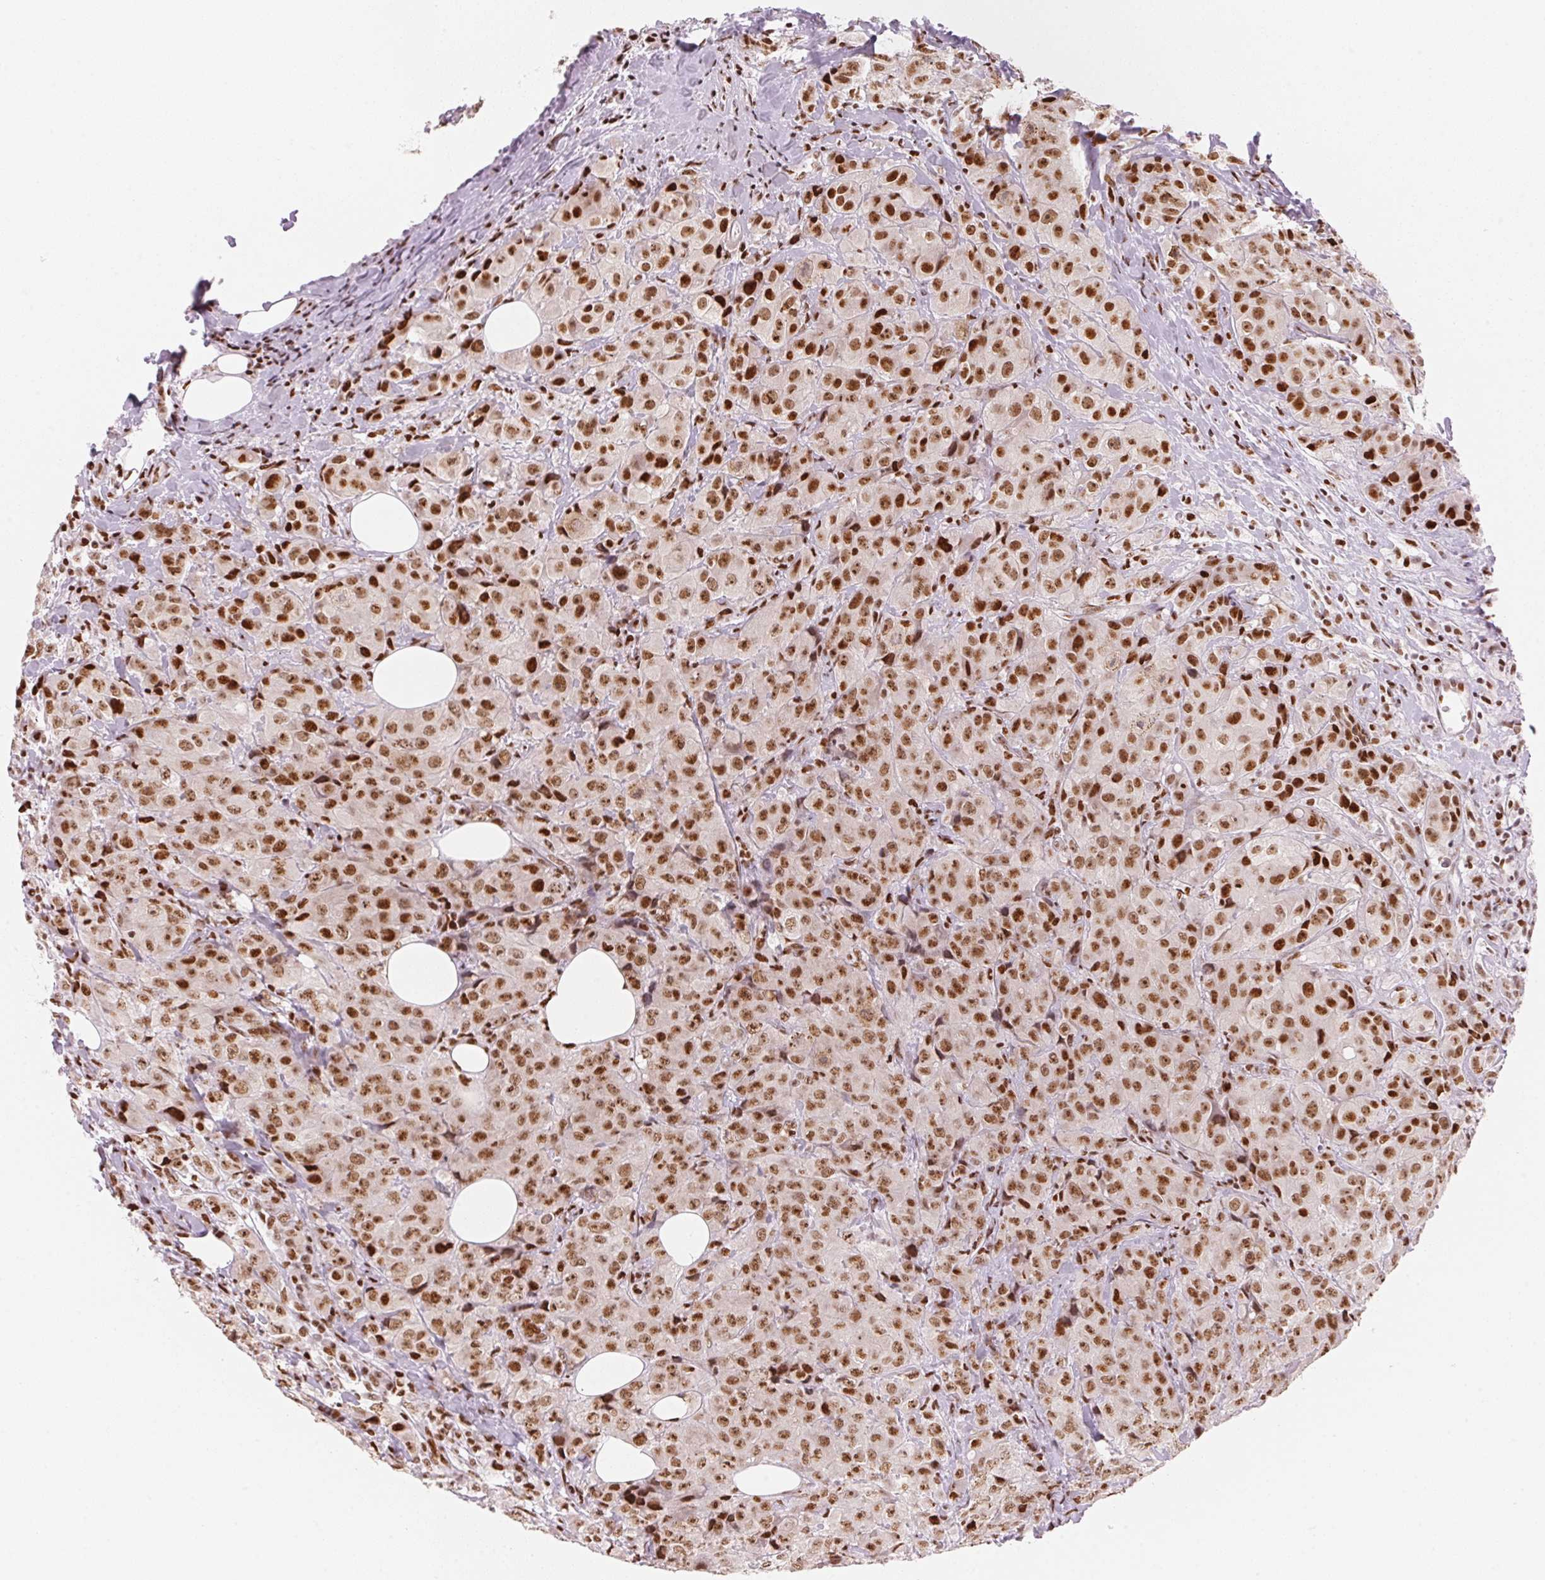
{"staining": {"intensity": "strong", "quantity": ">75%", "location": "nuclear"}, "tissue": "breast cancer", "cell_type": "Tumor cells", "image_type": "cancer", "snomed": [{"axis": "morphology", "description": "Normal tissue, NOS"}, {"axis": "morphology", "description": "Duct carcinoma"}, {"axis": "topography", "description": "Breast"}], "caption": "High-magnification brightfield microscopy of breast cancer stained with DAB (brown) and counterstained with hematoxylin (blue). tumor cells exhibit strong nuclear positivity is seen in about>75% of cells.", "gene": "NXF1", "patient": {"sex": "female", "age": 43}}